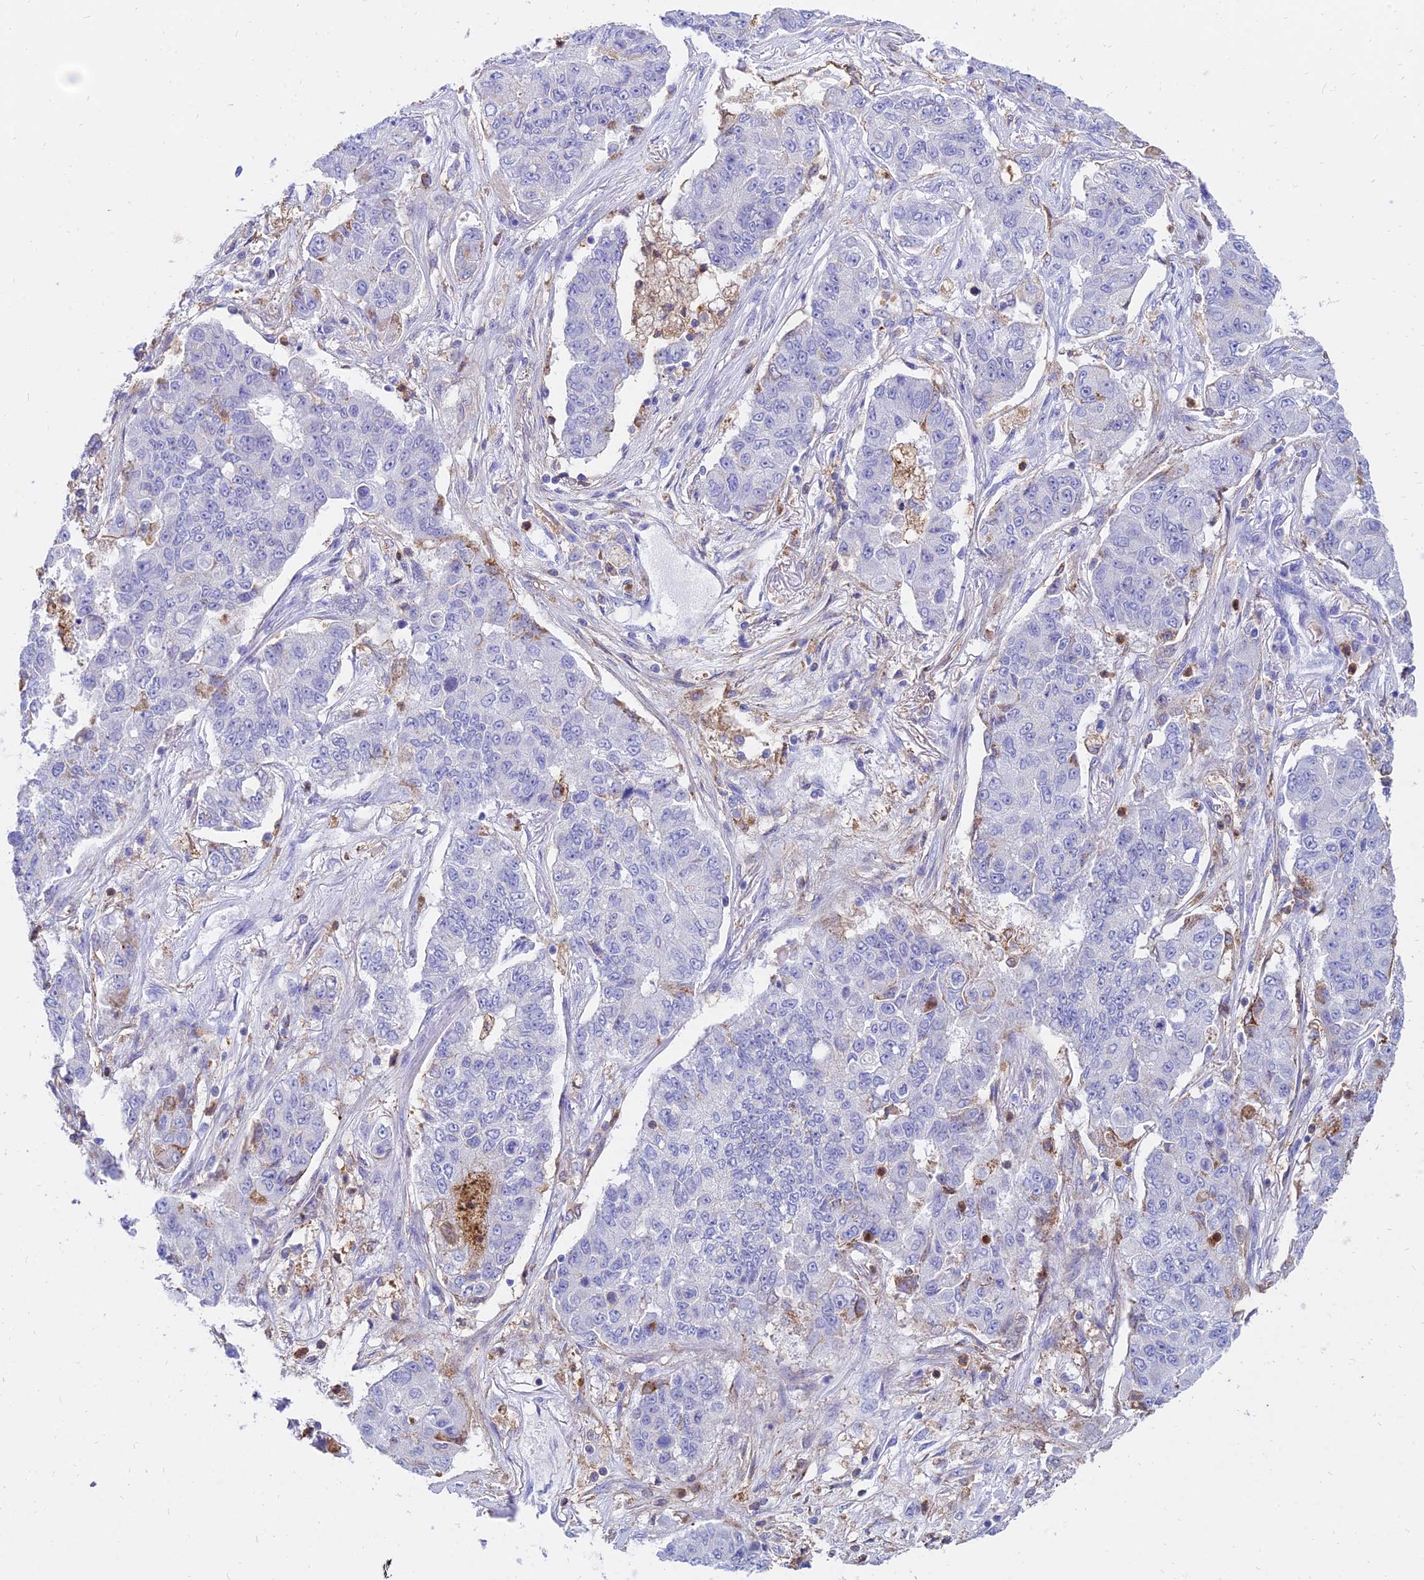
{"staining": {"intensity": "negative", "quantity": "none", "location": "none"}, "tissue": "lung cancer", "cell_type": "Tumor cells", "image_type": "cancer", "snomed": [{"axis": "morphology", "description": "Squamous cell carcinoma, NOS"}, {"axis": "topography", "description": "Lung"}], "caption": "Tumor cells are negative for brown protein staining in lung squamous cell carcinoma.", "gene": "SREK1IP1", "patient": {"sex": "male", "age": 74}}